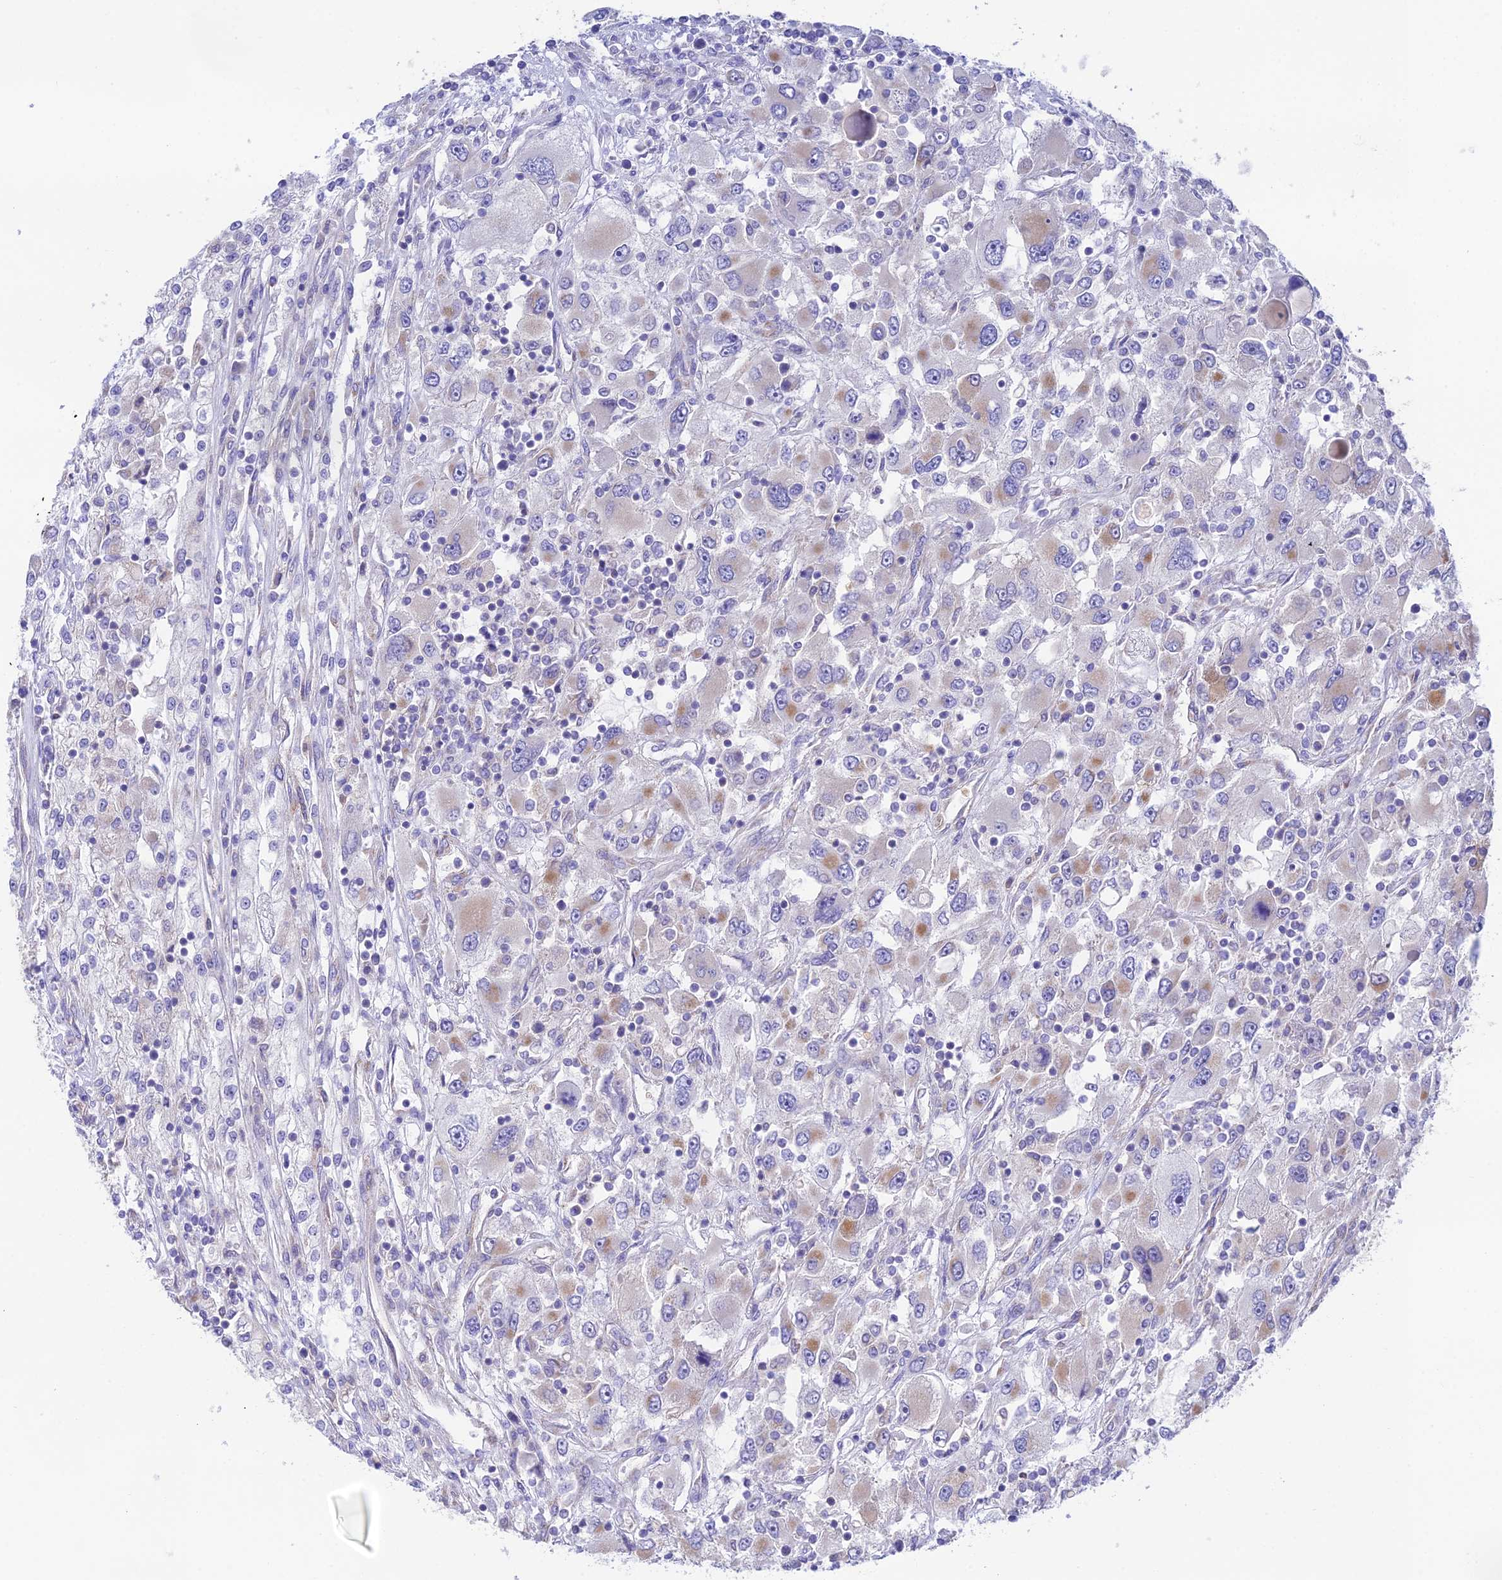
{"staining": {"intensity": "weak", "quantity": "<25%", "location": "cytoplasmic/membranous"}, "tissue": "renal cancer", "cell_type": "Tumor cells", "image_type": "cancer", "snomed": [{"axis": "morphology", "description": "Adenocarcinoma, NOS"}, {"axis": "topography", "description": "Kidney"}], "caption": "Protein analysis of renal cancer demonstrates no significant staining in tumor cells.", "gene": "HSDL2", "patient": {"sex": "female", "age": 52}}